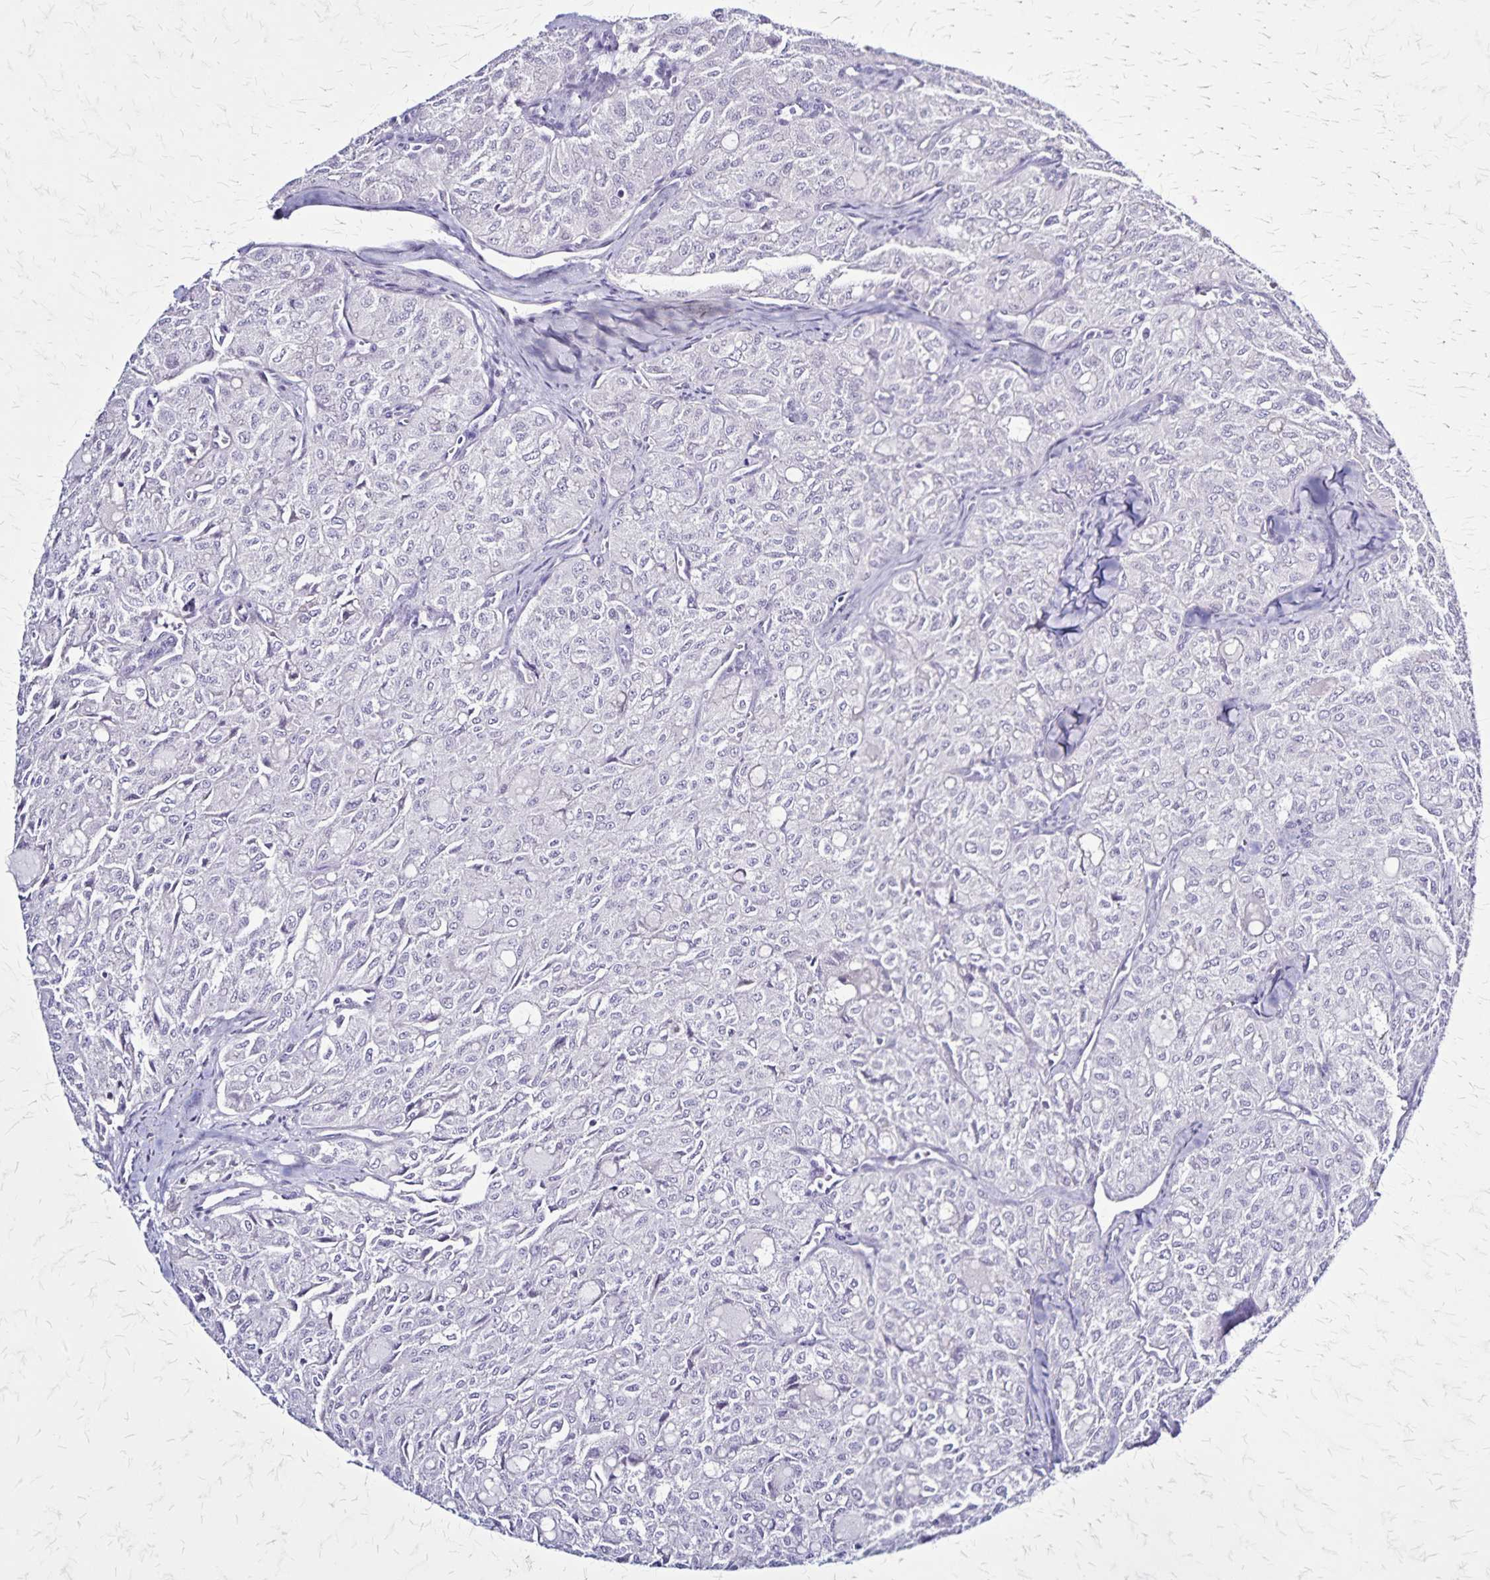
{"staining": {"intensity": "negative", "quantity": "none", "location": "none"}, "tissue": "thyroid cancer", "cell_type": "Tumor cells", "image_type": "cancer", "snomed": [{"axis": "morphology", "description": "Follicular adenoma carcinoma, NOS"}, {"axis": "topography", "description": "Thyroid gland"}], "caption": "DAB immunohistochemical staining of thyroid cancer displays no significant staining in tumor cells. (Immunohistochemistry, brightfield microscopy, high magnification).", "gene": "PLXNA4", "patient": {"sex": "male", "age": 75}}